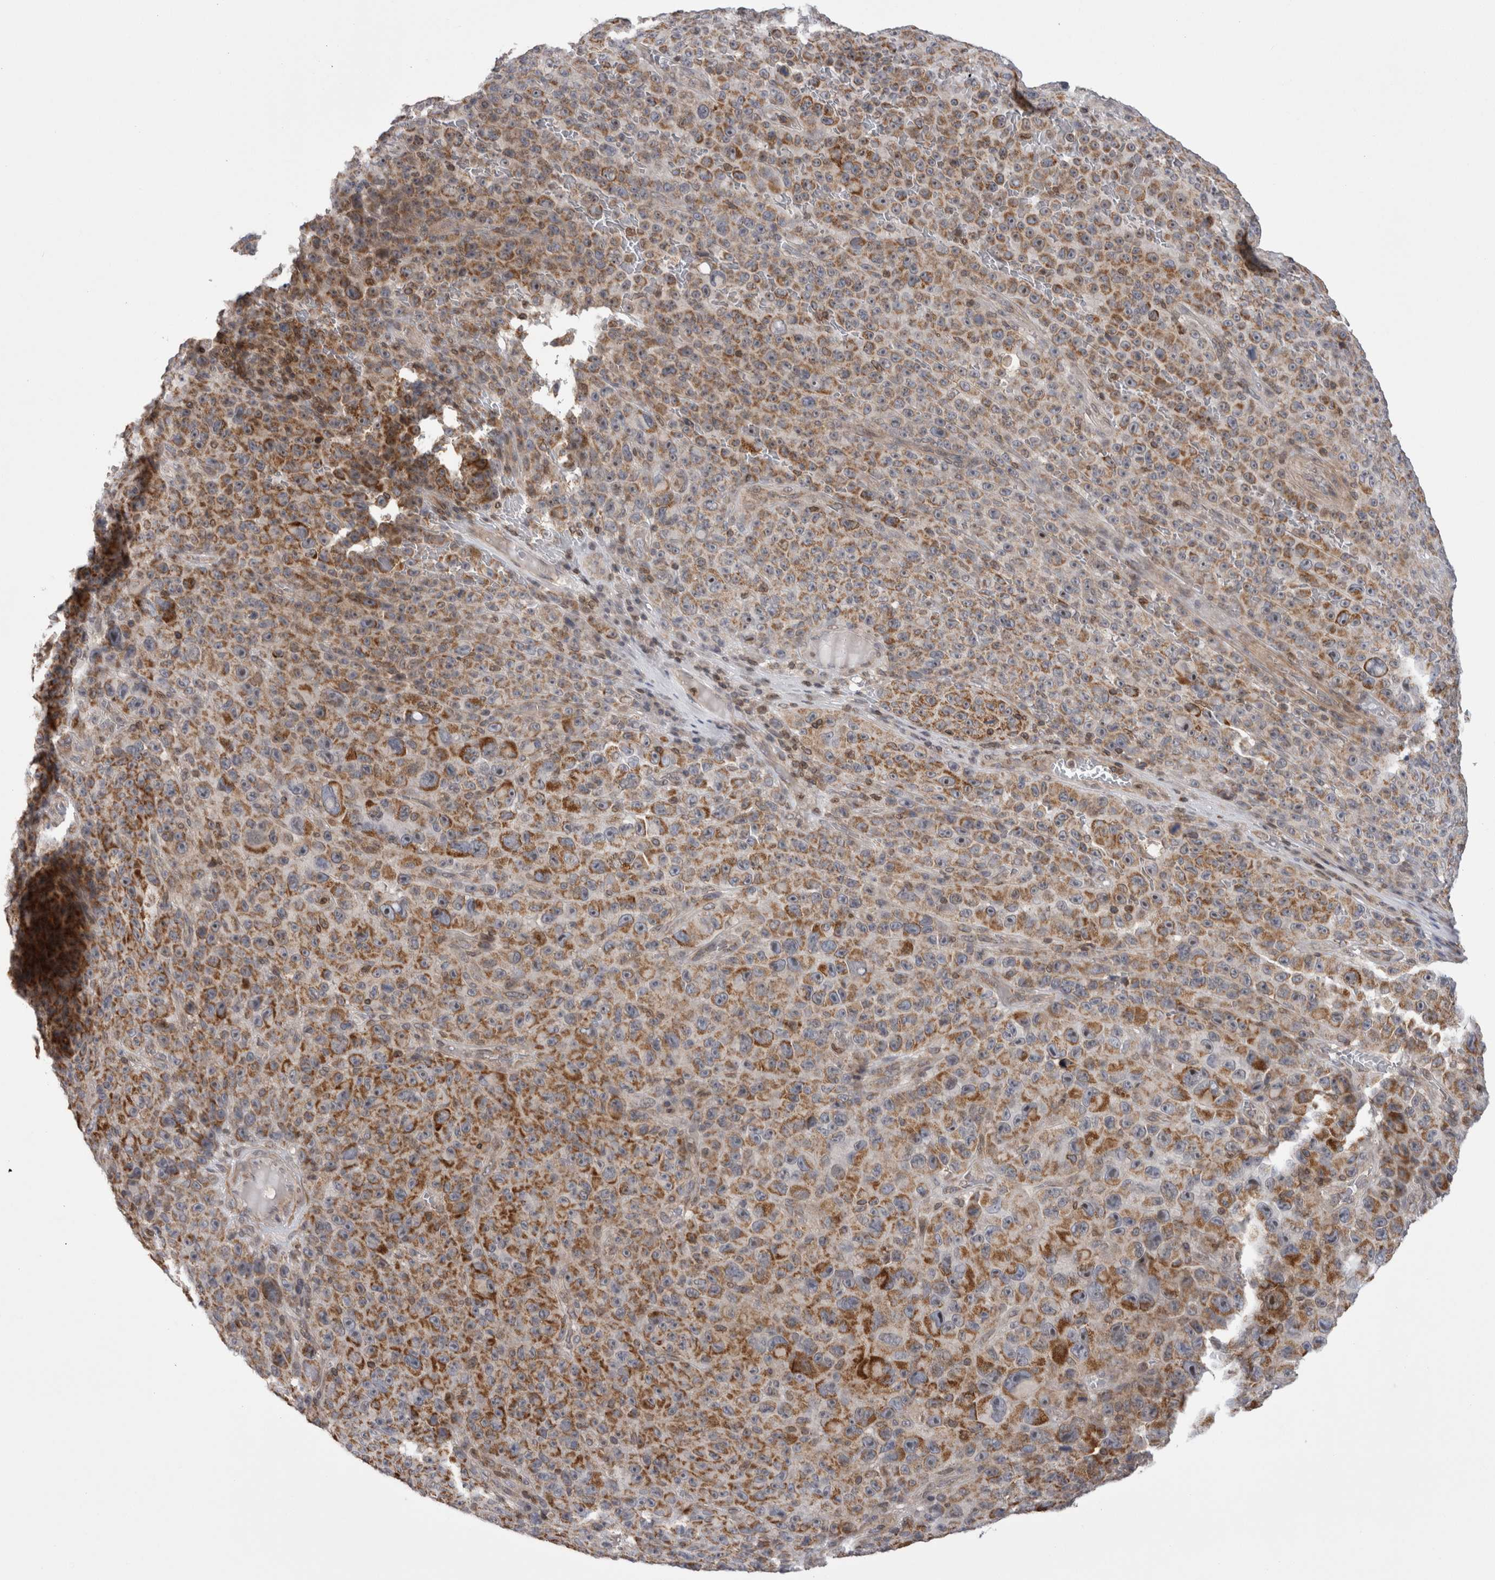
{"staining": {"intensity": "strong", "quantity": "25%-75%", "location": "cytoplasmic/membranous"}, "tissue": "melanoma", "cell_type": "Tumor cells", "image_type": "cancer", "snomed": [{"axis": "morphology", "description": "Malignant melanoma, NOS"}, {"axis": "topography", "description": "Skin"}], "caption": "IHC of human malignant melanoma reveals high levels of strong cytoplasmic/membranous positivity in about 25%-75% of tumor cells. The staining was performed using DAB, with brown indicating positive protein expression. Nuclei are stained blue with hematoxylin.", "gene": "DARS2", "patient": {"sex": "female", "age": 82}}